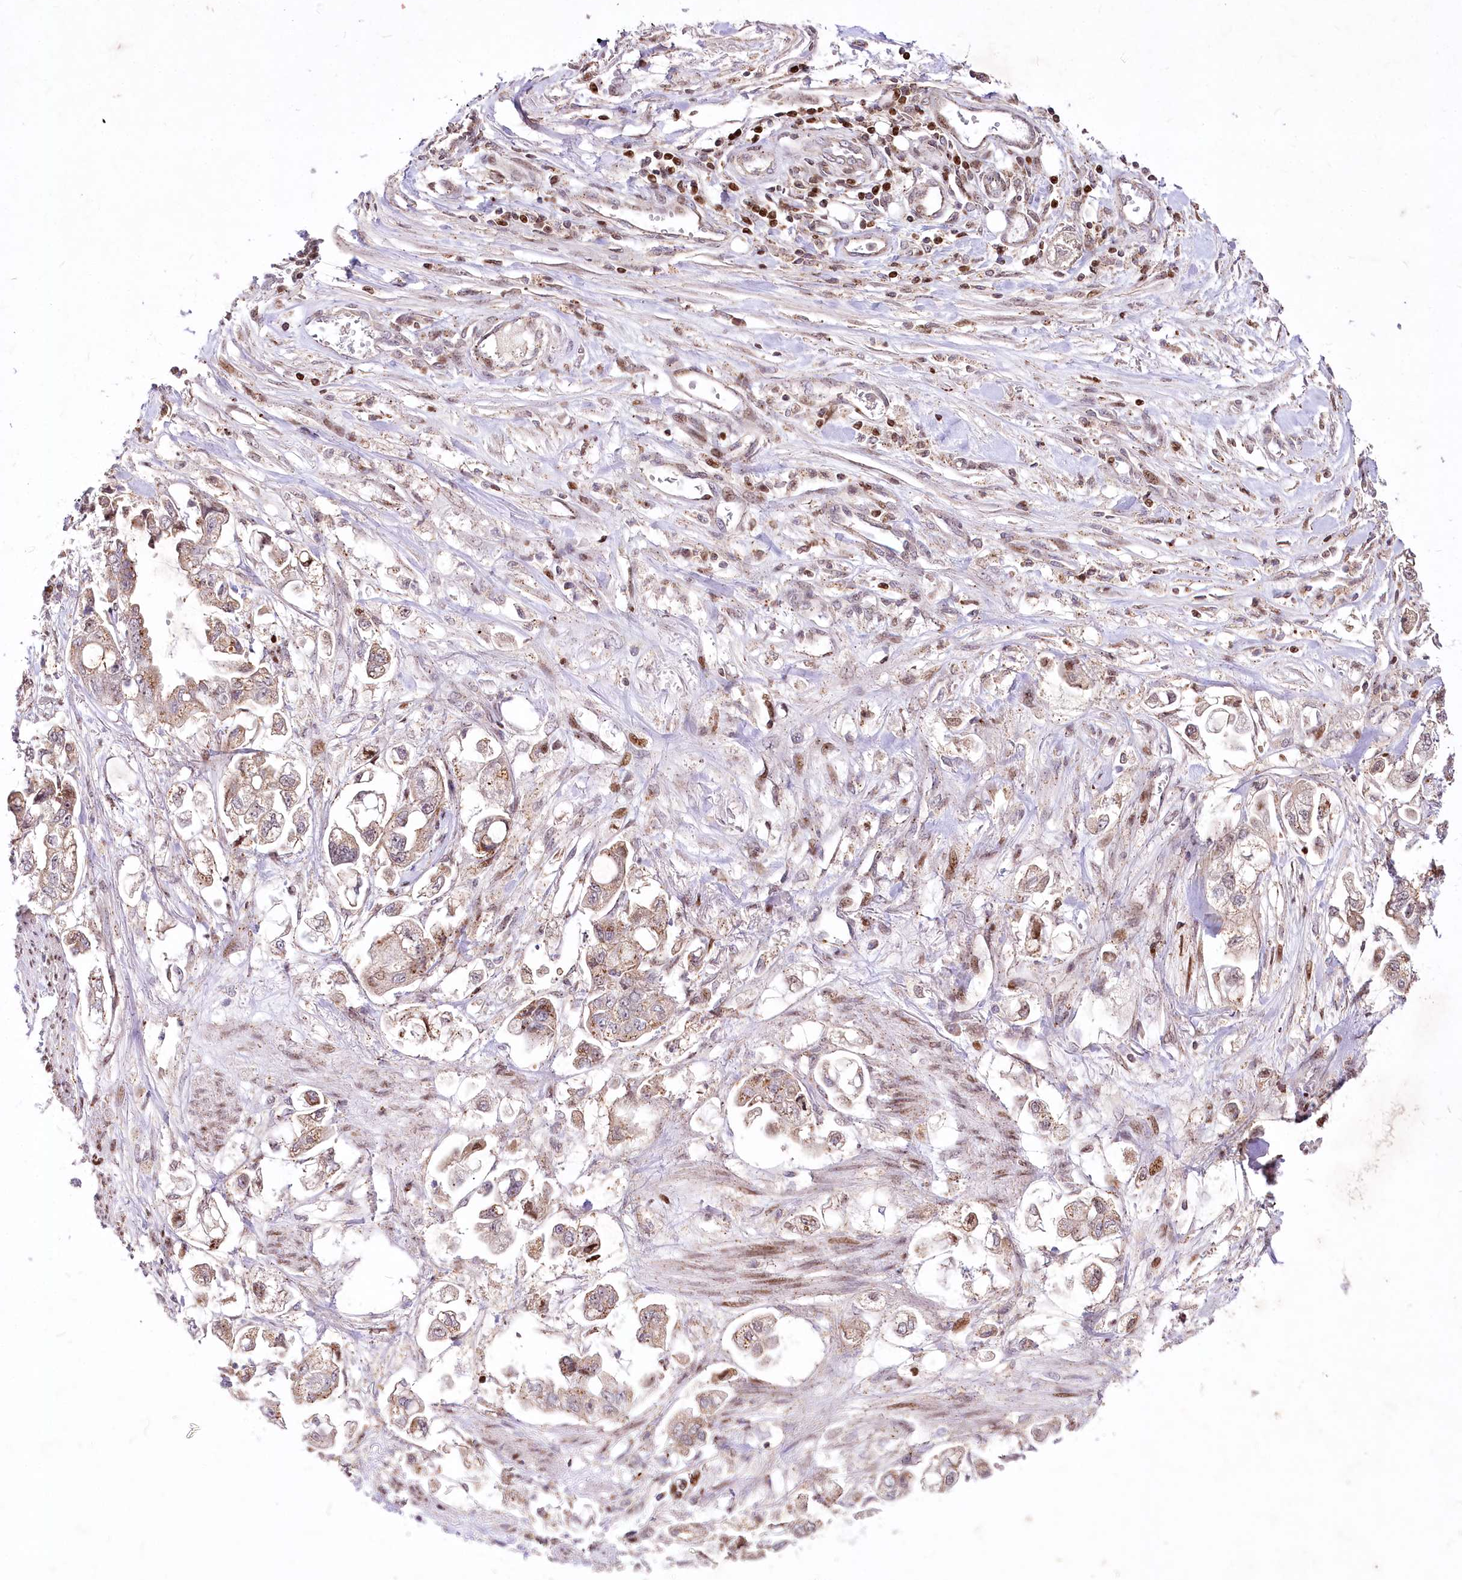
{"staining": {"intensity": "weak", "quantity": ">75%", "location": "cytoplasmic/membranous"}, "tissue": "stomach cancer", "cell_type": "Tumor cells", "image_type": "cancer", "snomed": [{"axis": "morphology", "description": "Adenocarcinoma, NOS"}, {"axis": "topography", "description": "Stomach"}], "caption": "Weak cytoplasmic/membranous protein positivity is seen in approximately >75% of tumor cells in stomach cancer.", "gene": "ZFYVE27", "patient": {"sex": "male", "age": 62}}